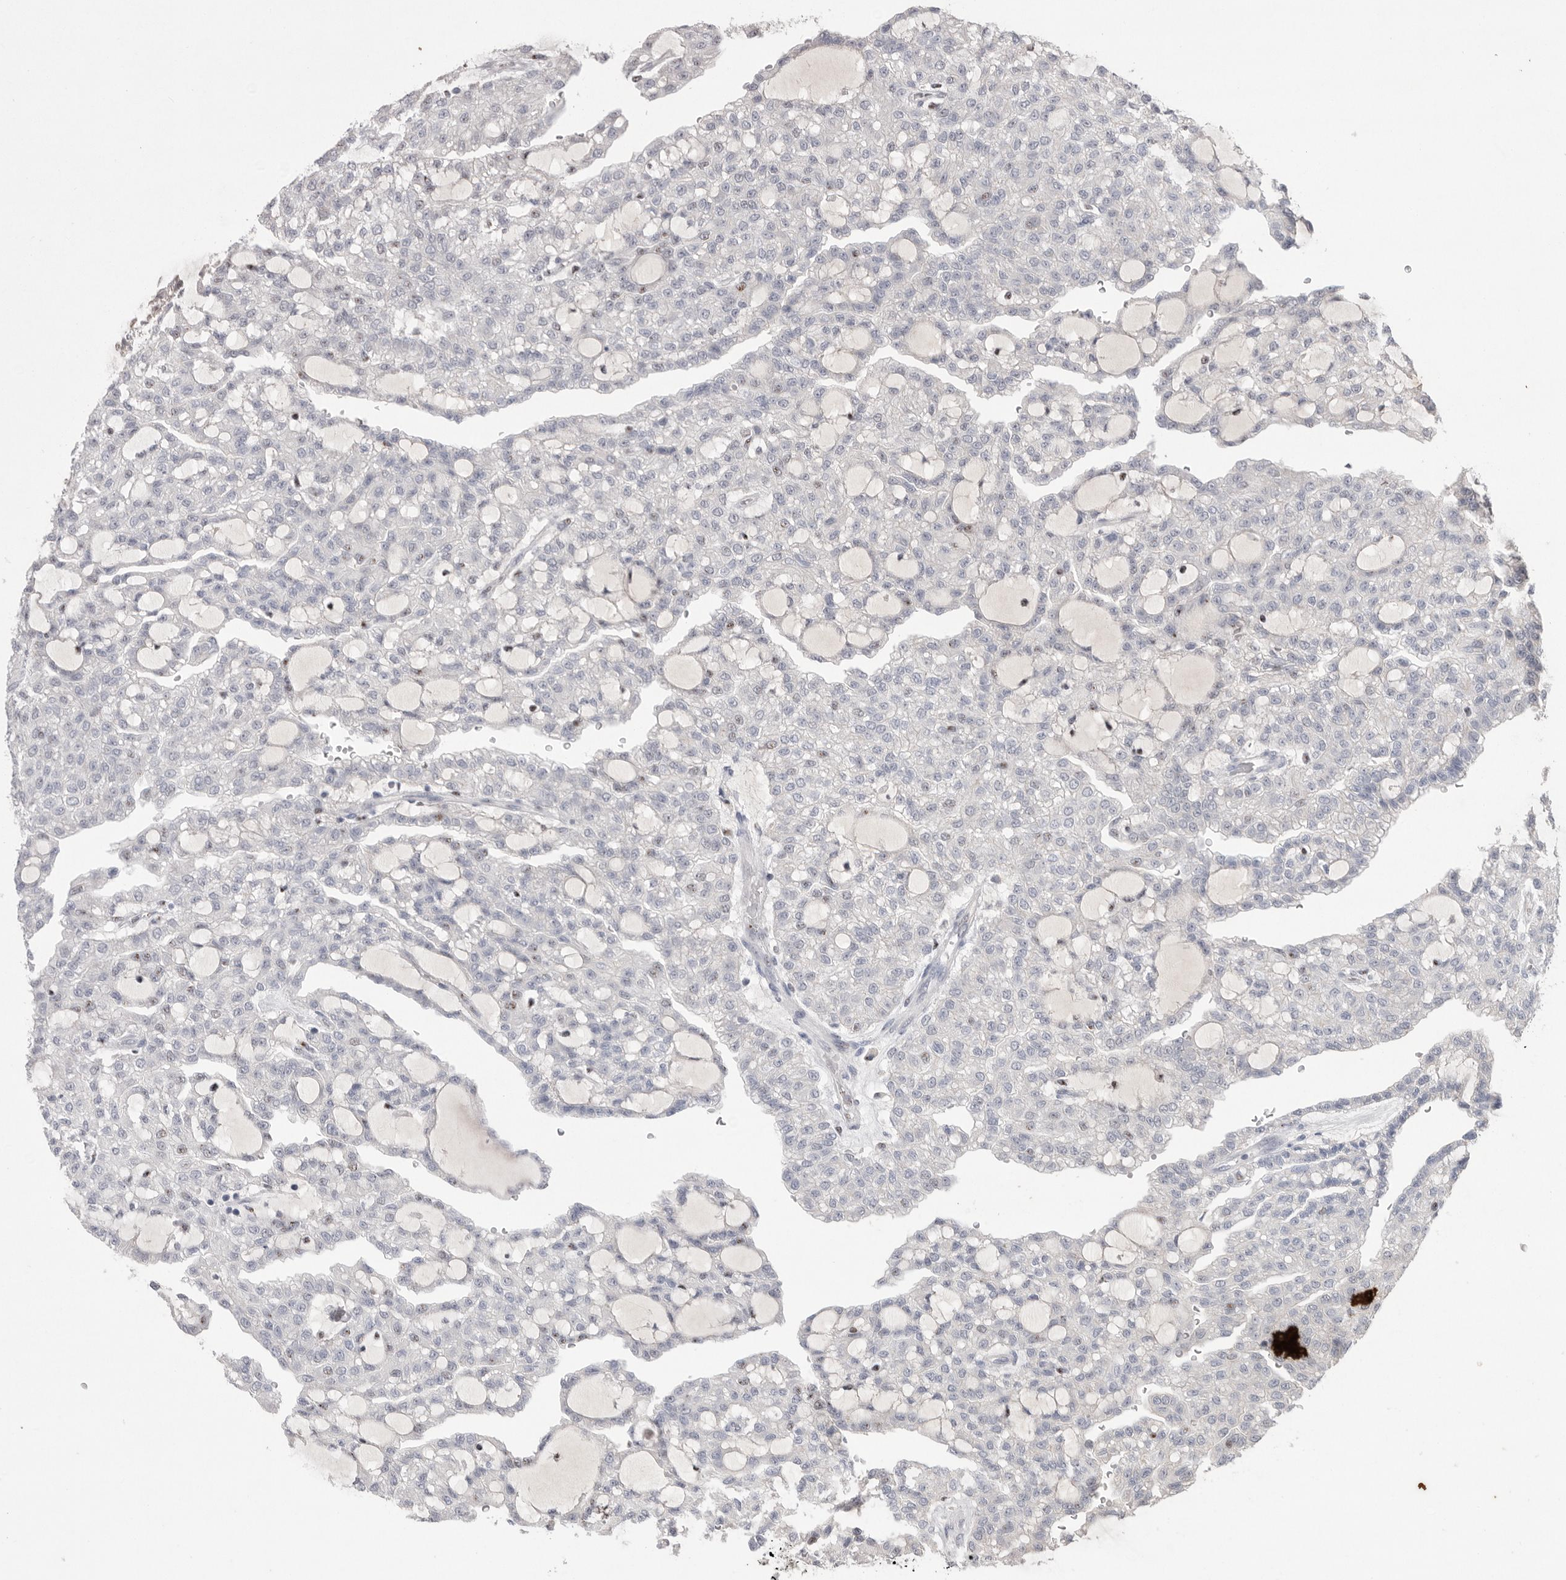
{"staining": {"intensity": "negative", "quantity": "none", "location": "none"}, "tissue": "renal cancer", "cell_type": "Tumor cells", "image_type": "cancer", "snomed": [{"axis": "morphology", "description": "Adenocarcinoma, NOS"}, {"axis": "topography", "description": "Kidney"}], "caption": "High power microscopy image of an immunohistochemistry micrograph of adenocarcinoma (renal), revealing no significant expression in tumor cells. (DAB (3,3'-diaminobenzidine) immunohistochemistry (IHC) with hematoxylin counter stain).", "gene": "HUS1", "patient": {"sex": "male", "age": 63}}